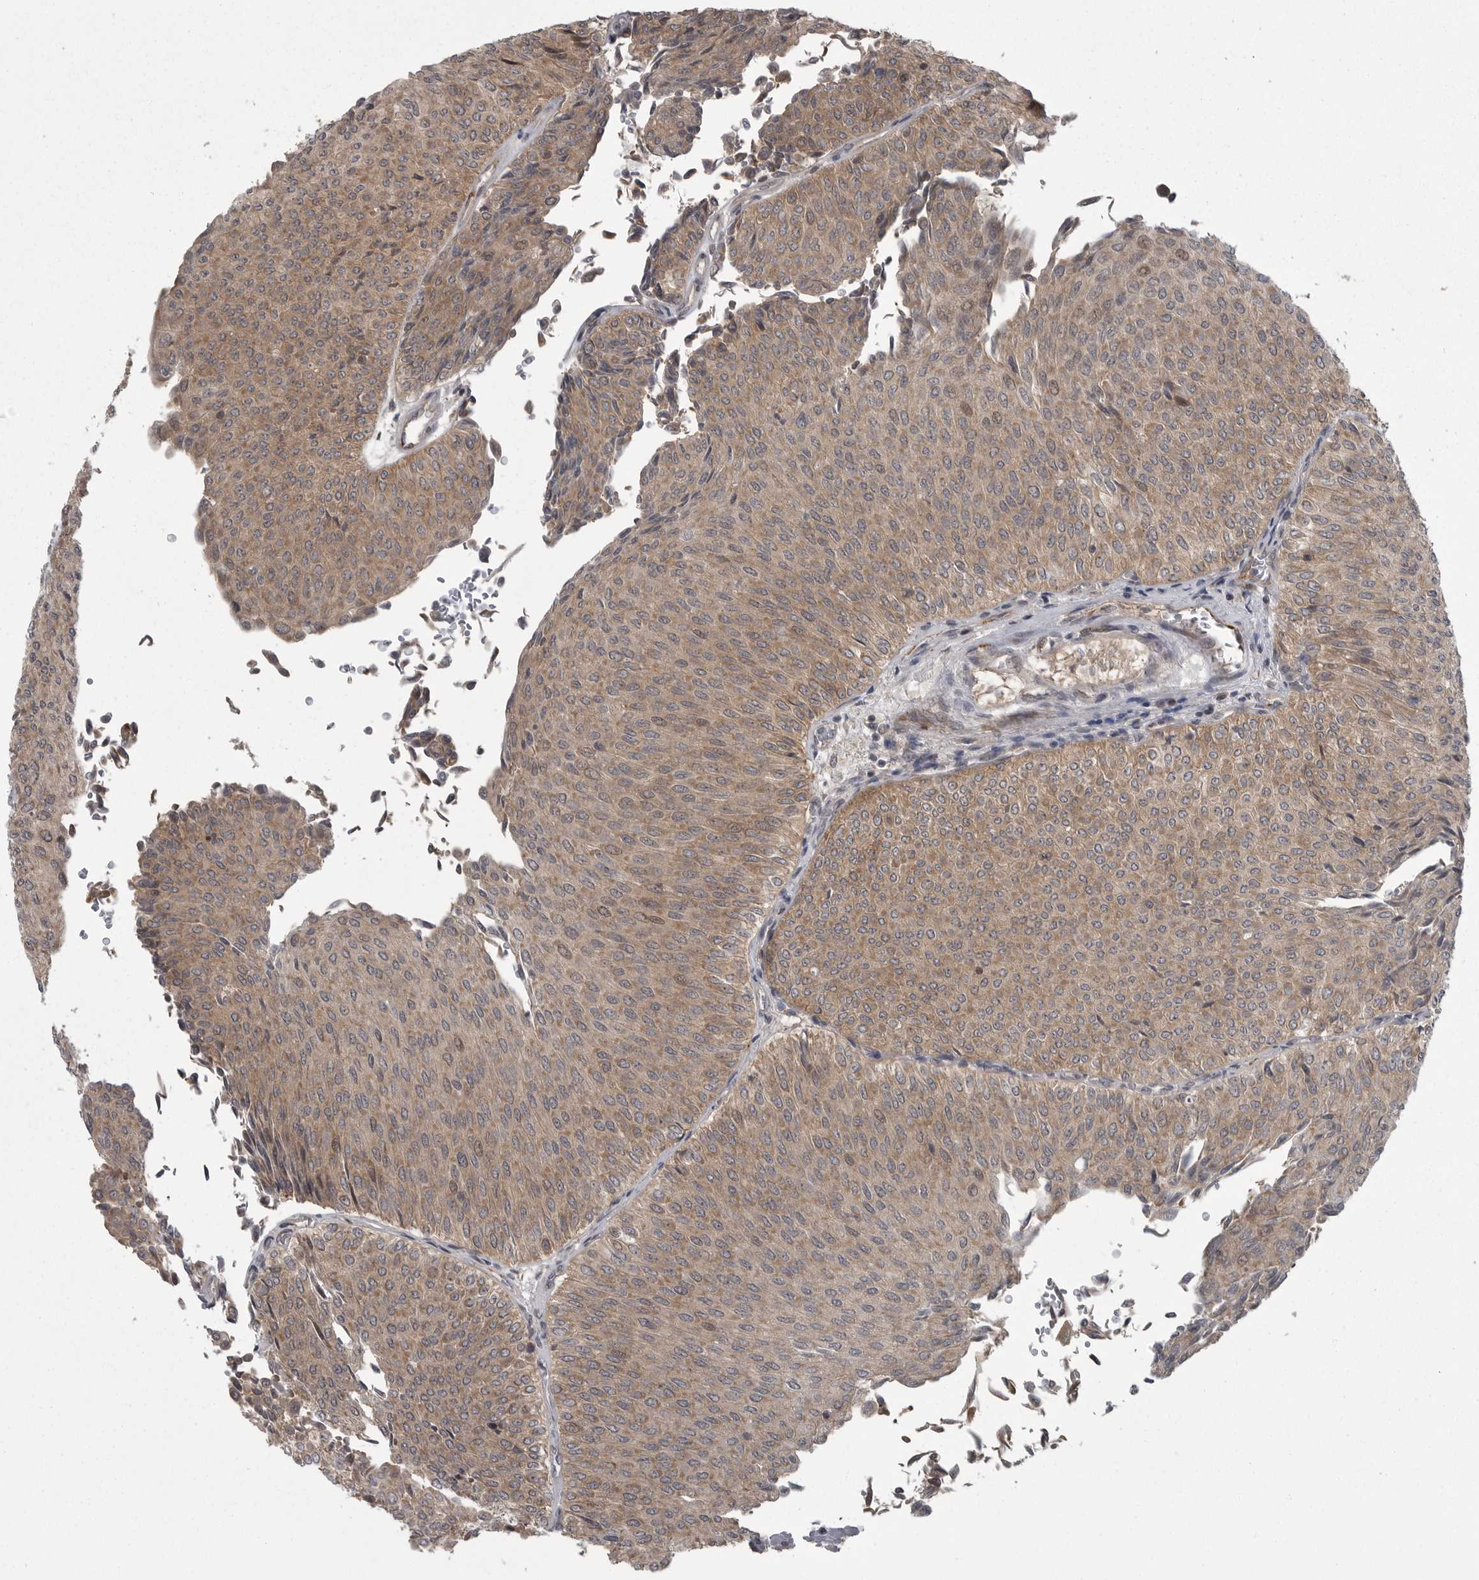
{"staining": {"intensity": "moderate", "quantity": ">75%", "location": "cytoplasmic/membranous"}, "tissue": "urothelial cancer", "cell_type": "Tumor cells", "image_type": "cancer", "snomed": [{"axis": "morphology", "description": "Urothelial carcinoma, Low grade"}, {"axis": "topography", "description": "Urinary bladder"}], "caption": "Immunohistochemistry photomicrograph of neoplastic tissue: human low-grade urothelial carcinoma stained using immunohistochemistry (IHC) demonstrates medium levels of moderate protein expression localized specifically in the cytoplasmic/membranous of tumor cells, appearing as a cytoplasmic/membranous brown color.", "gene": "PPP1R9A", "patient": {"sex": "male", "age": 78}}